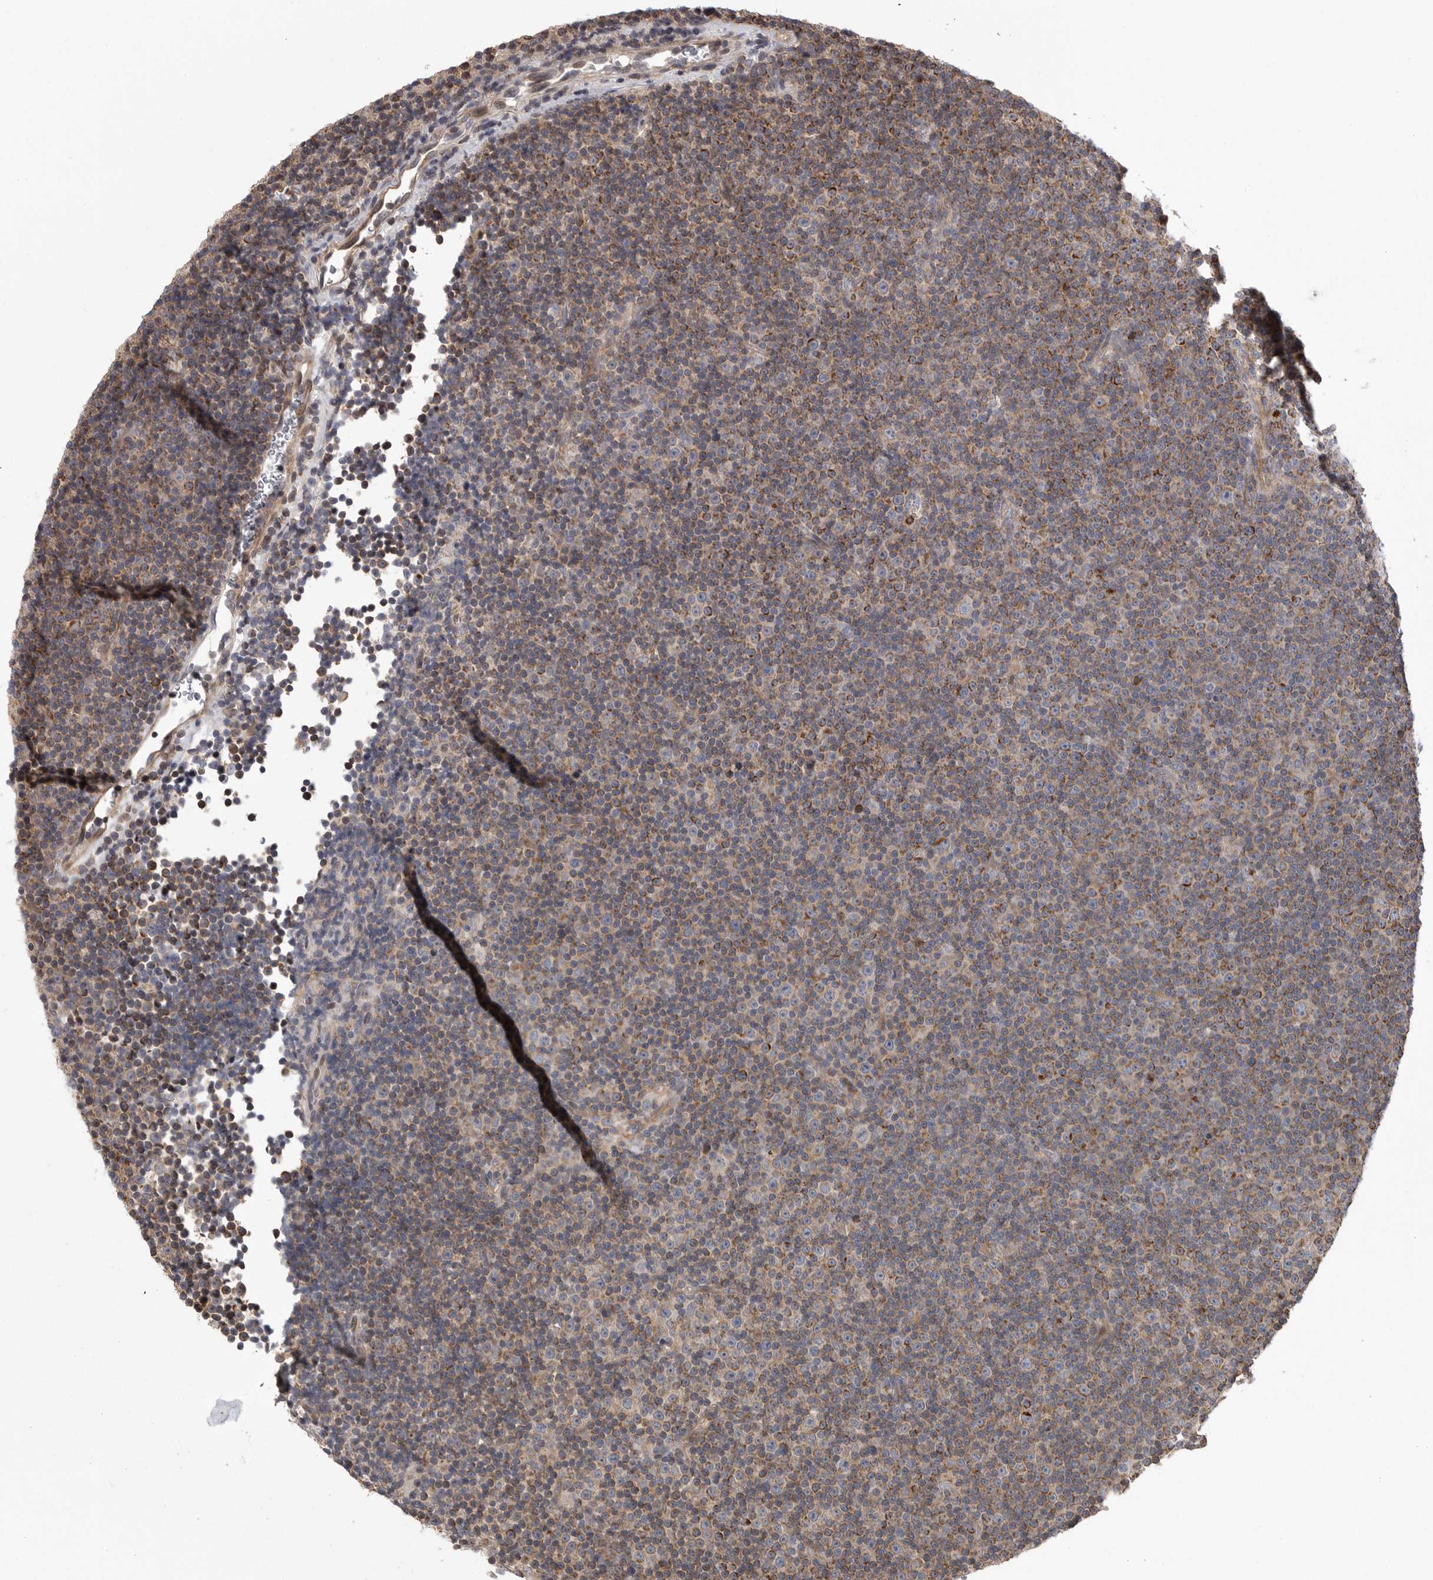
{"staining": {"intensity": "moderate", "quantity": "<25%", "location": "cytoplasmic/membranous"}, "tissue": "lymphoma", "cell_type": "Tumor cells", "image_type": "cancer", "snomed": [{"axis": "morphology", "description": "Malignant lymphoma, non-Hodgkin's type, Low grade"}, {"axis": "topography", "description": "Lymph node"}], "caption": "Lymphoma stained with a protein marker reveals moderate staining in tumor cells.", "gene": "OXR1", "patient": {"sex": "female", "age": 67}}